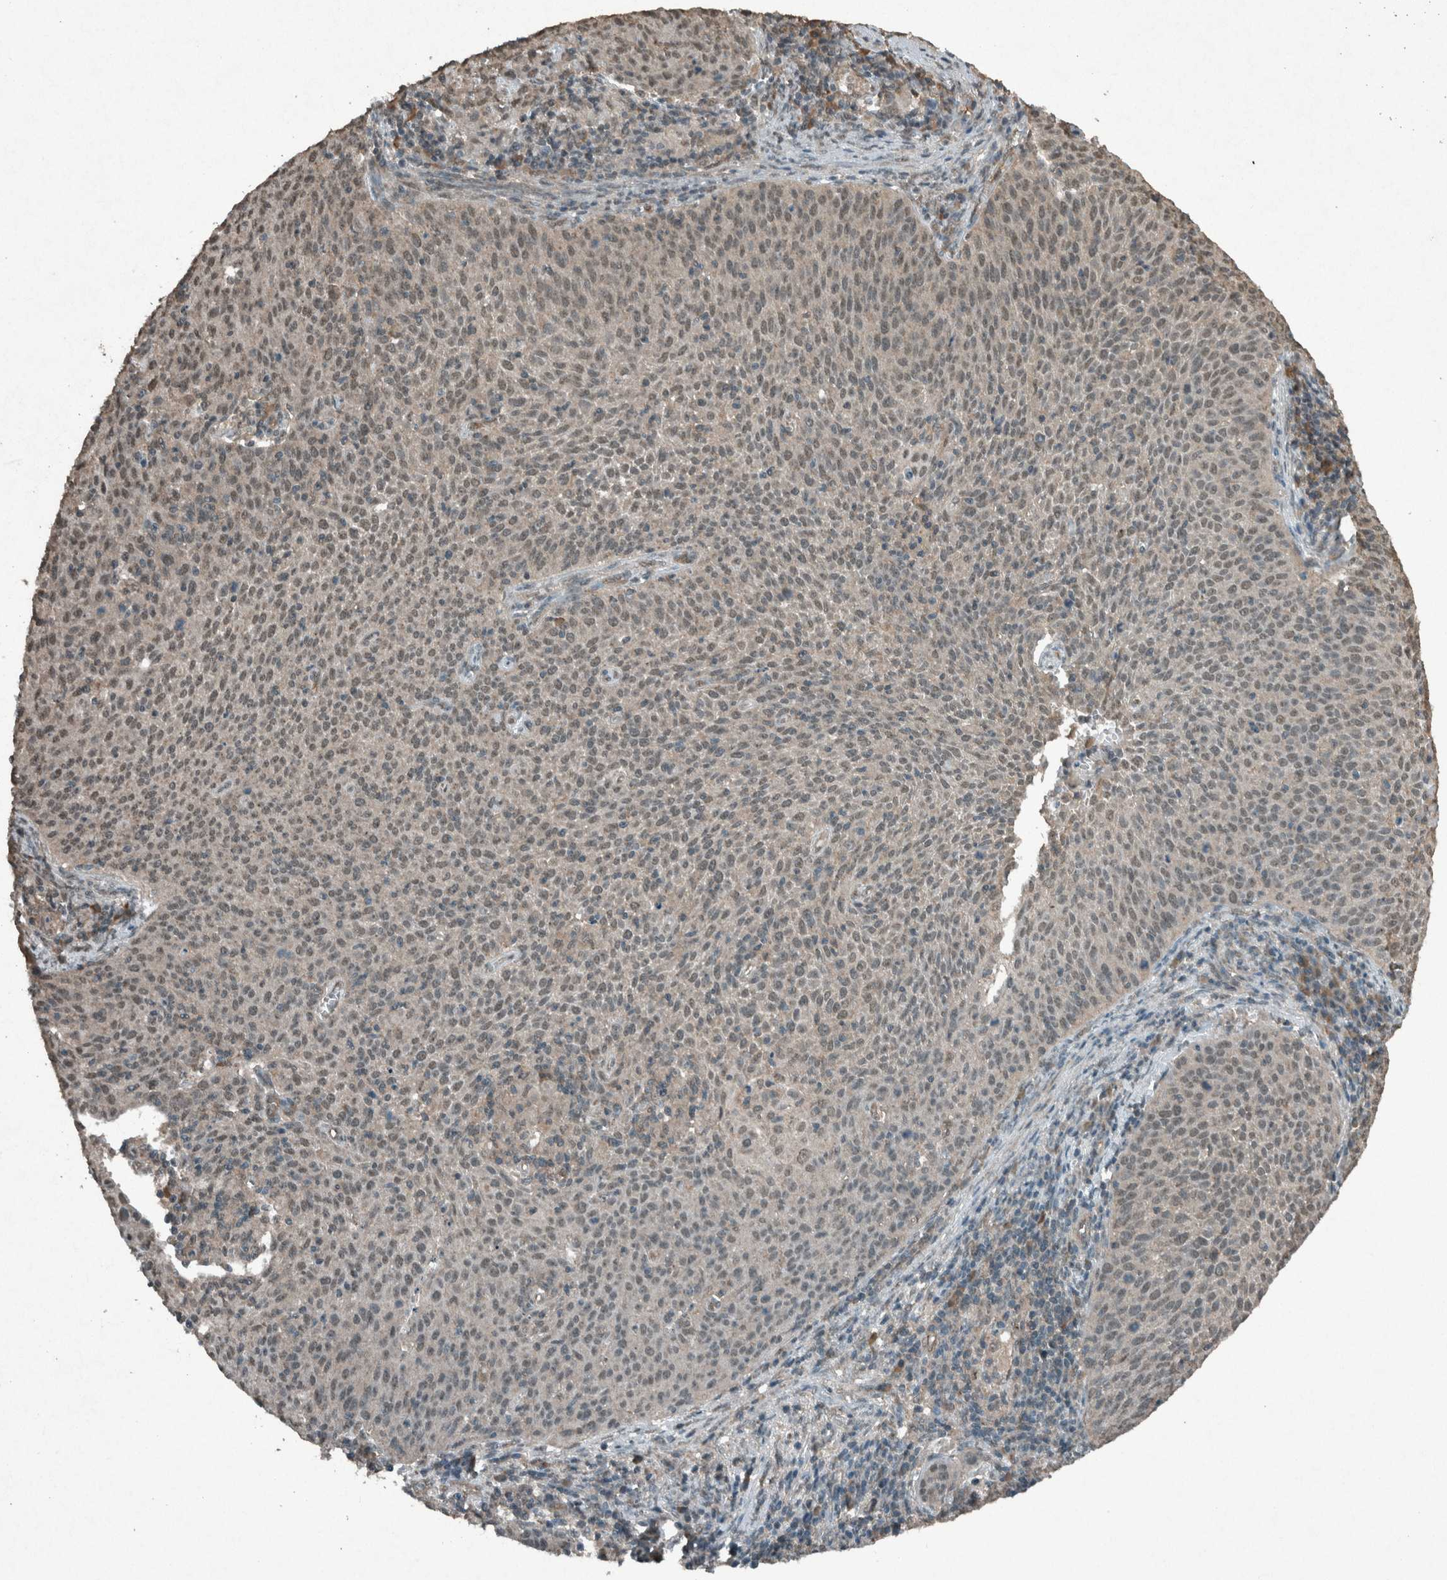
{"staining": {"intensity": "weak", "quantity": "25%-75%", "location": "nuclear"}, "tissue": "cervical cancer", "cell_type": "Tumor cells", "image_type": "cancer", "snomed": [{"axis": "morphology", "description": "Squamous cell carcinoma, NOS"}, {"axis": "topography", "description": "Cervix"}], "caption": "Immunohistochemistry (IHC) (DAB) staining of cervical cancer displays weak nuclear protein expression in approximately 25%-75% of tumor cells.", "gene": "ARHGEF12", "patient": {"sex": "female", "age": 38}}